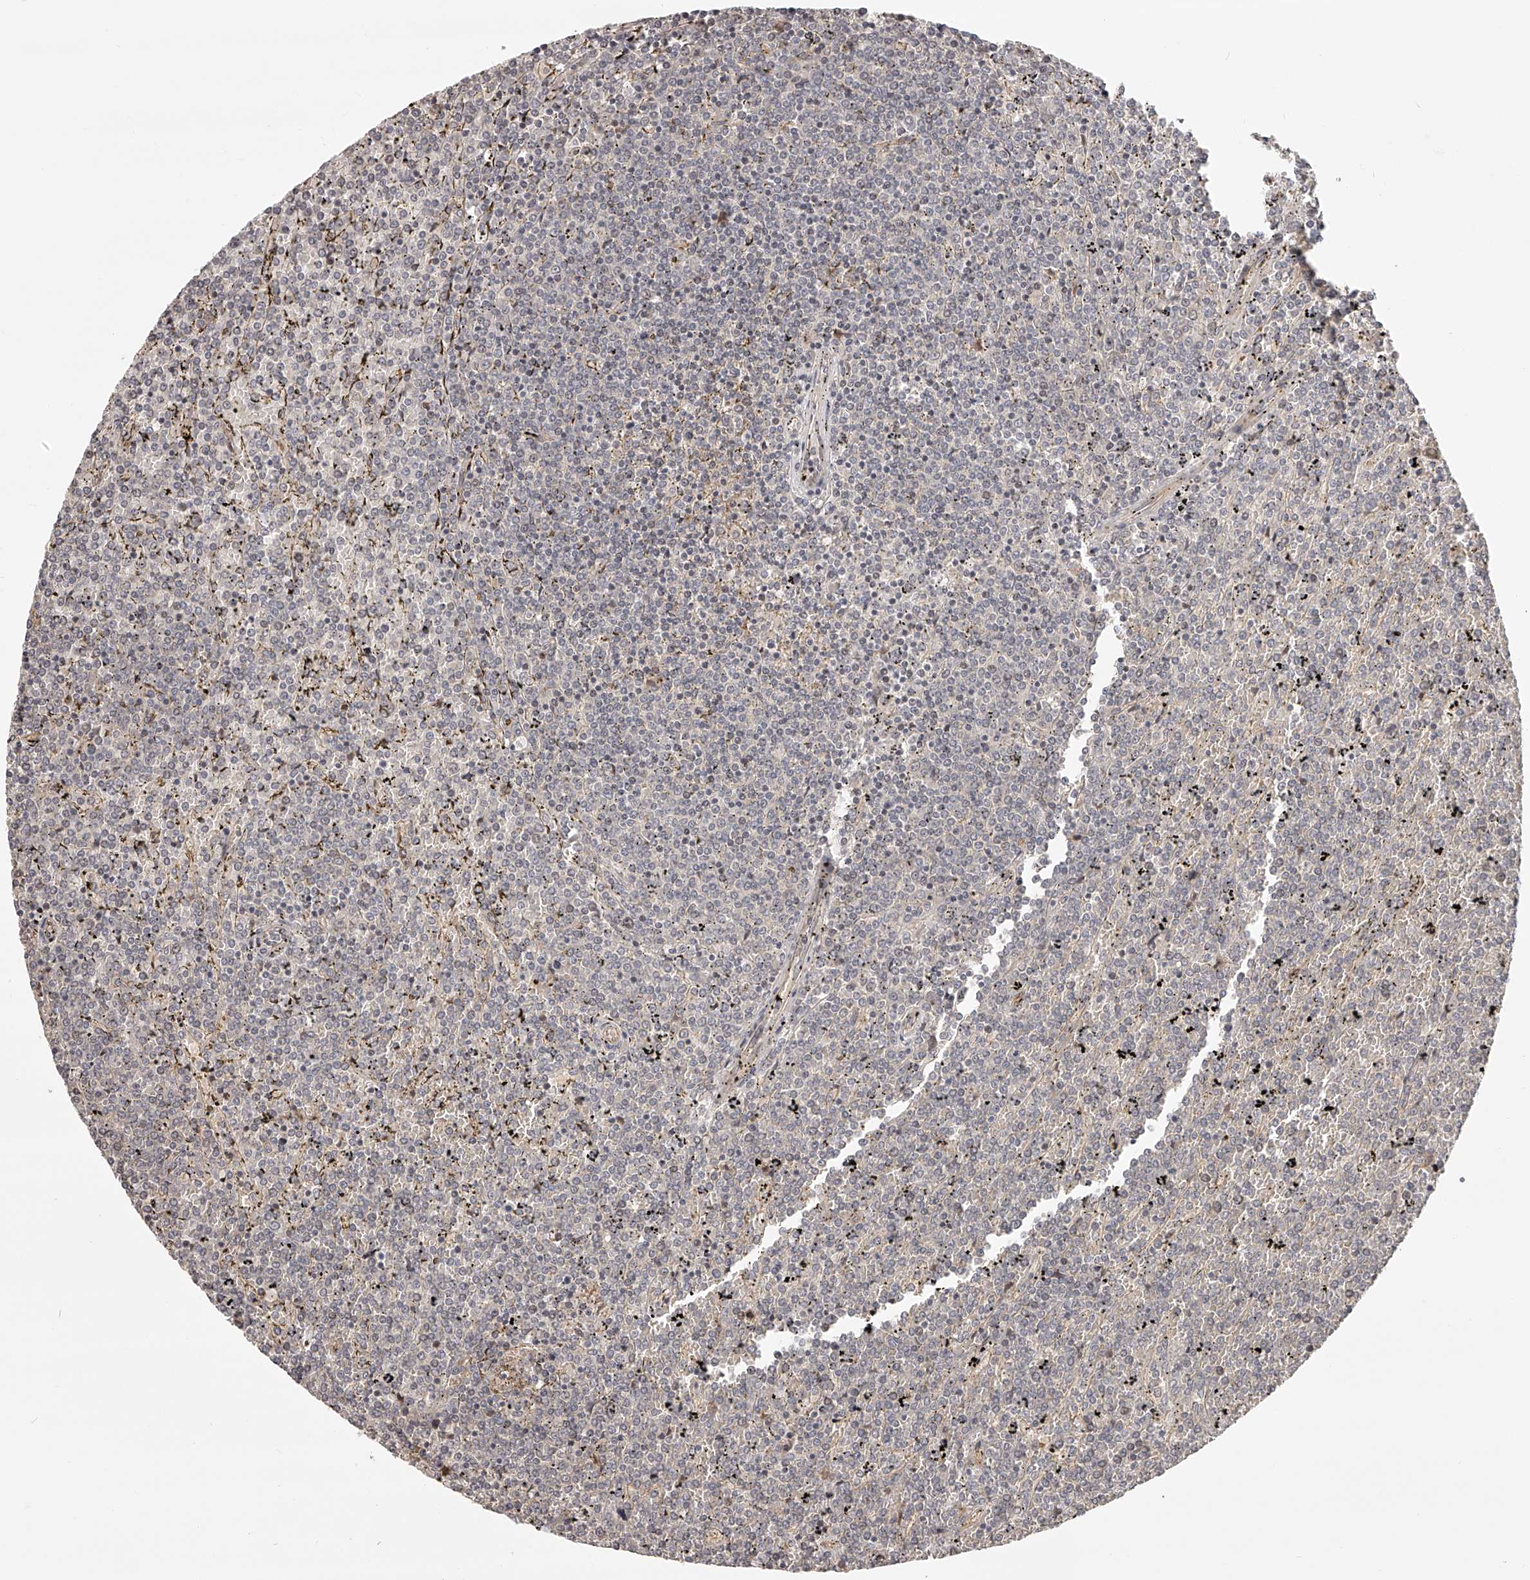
{"staining": {"intensity": "negative", "quantity": "none", "location": "none"}, "tissue": "lymphoma", "cell_type": "Tumor cells", "image_type": "cancer", "snomed": [{"axis": "morphology", "description": "Malignant lymphoma, non-Hodgkin's type, Low grade"}, {"axis": "topography", "description": "Spleen"}], "caption": "A histopathology image of human lymphoma is negative for staining in tumor cells.", "gene": "ZNF582", "patient": {"sex": "female", "age": 19}}